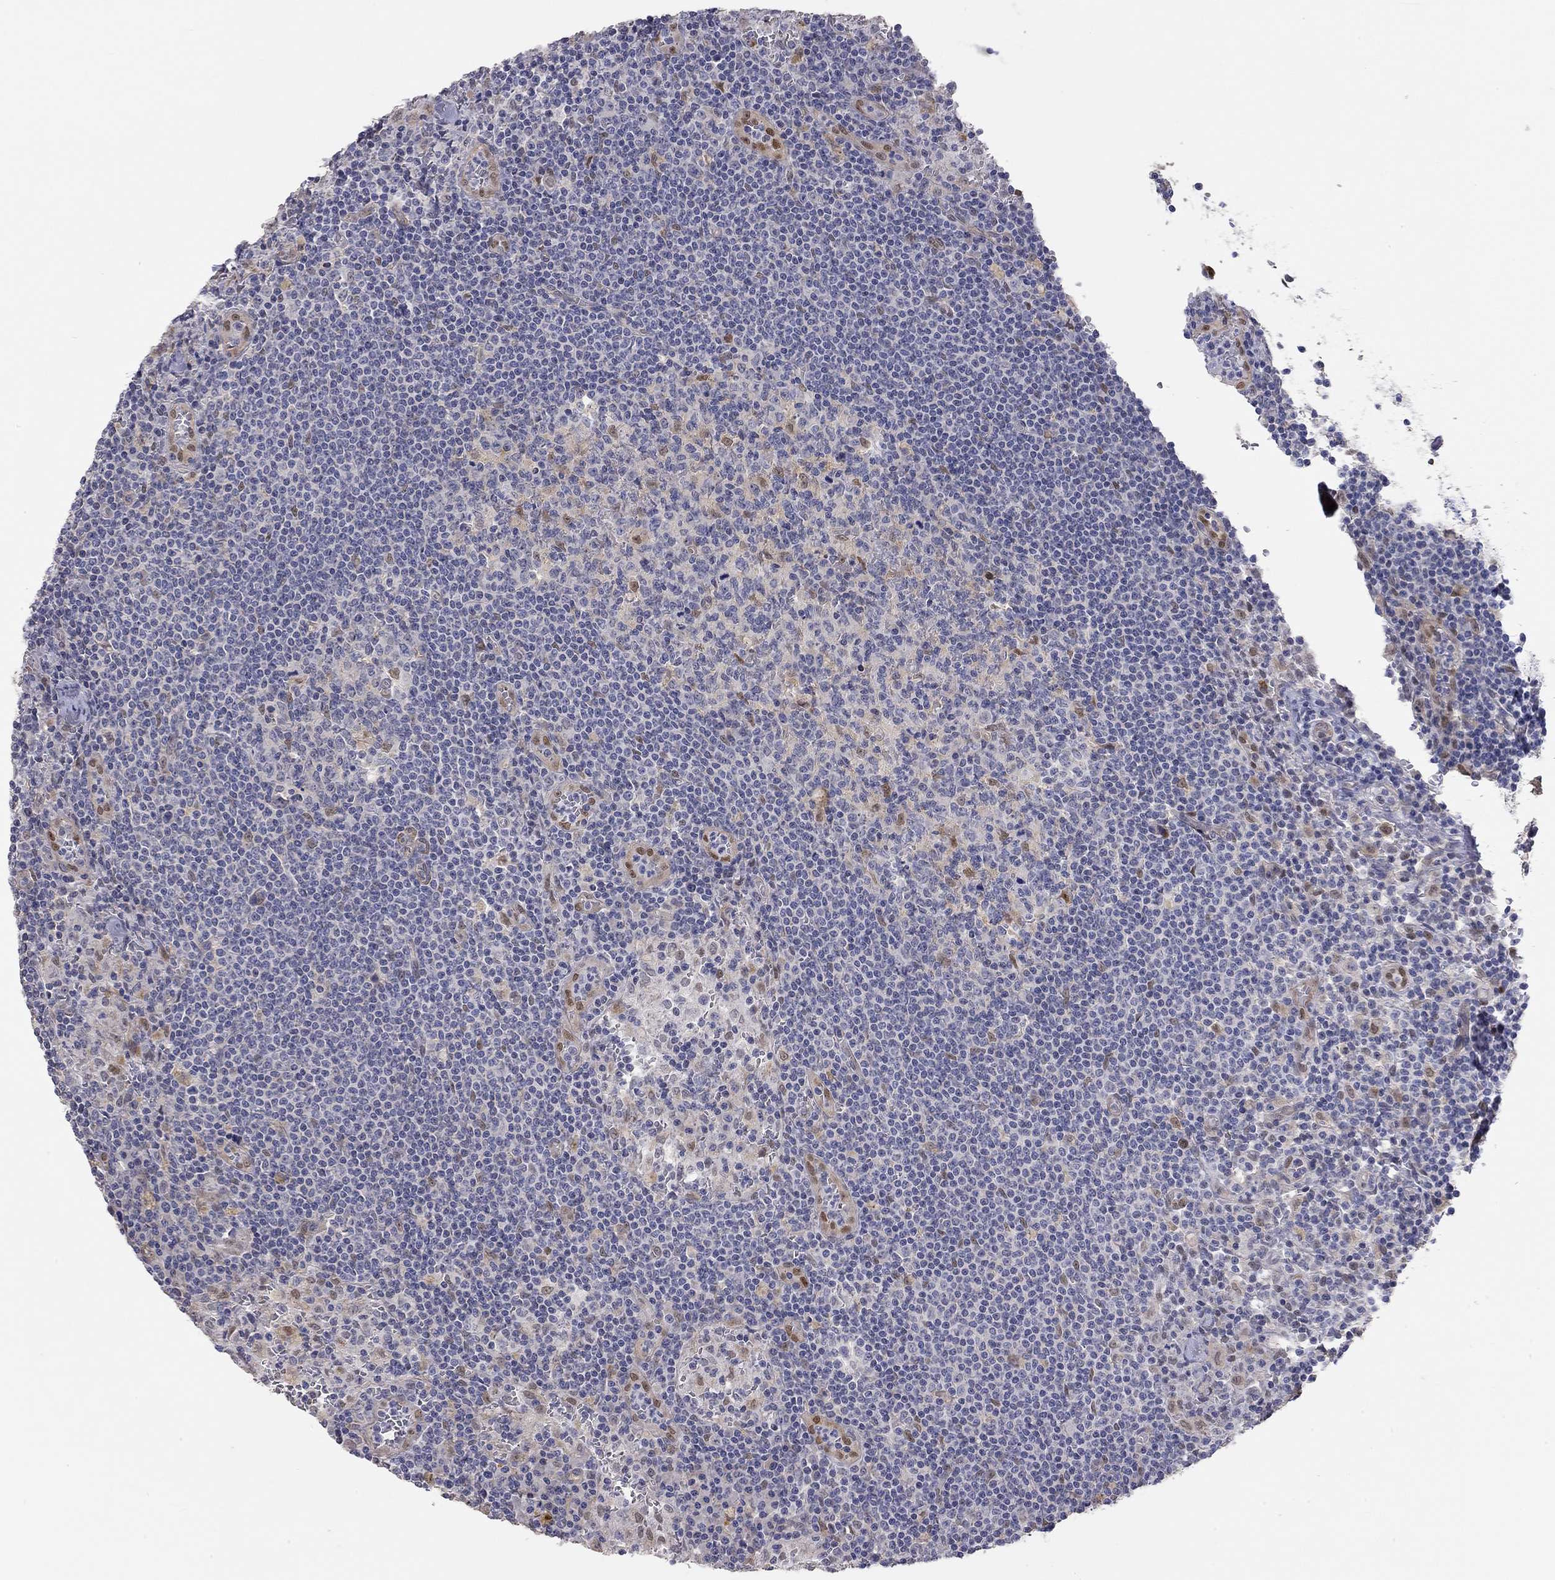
{"staining": {"intensity": "moderate", "quantity": "<25%", "location": "nuclear"}, "tissue": "lymph node", "cell_type": "Germinal center cells", "image_type": "normal", "snomed": [{"axis": "morphology", "description": "Normal tissue, NOS"}, {"axis": "topography", "description": "Lymph node"}], "caption": "Benign lymph node exhibits moderate nuclear positivity in about <25% of germinal center cells The staining was performed using DAB to visualize the protein expression in brown, while the nuclei were stained in blue with hematoxylin (Magnification: 20x)..", "gene": "PAPSS2", "patient": {"sex": "male", "age": 62}}